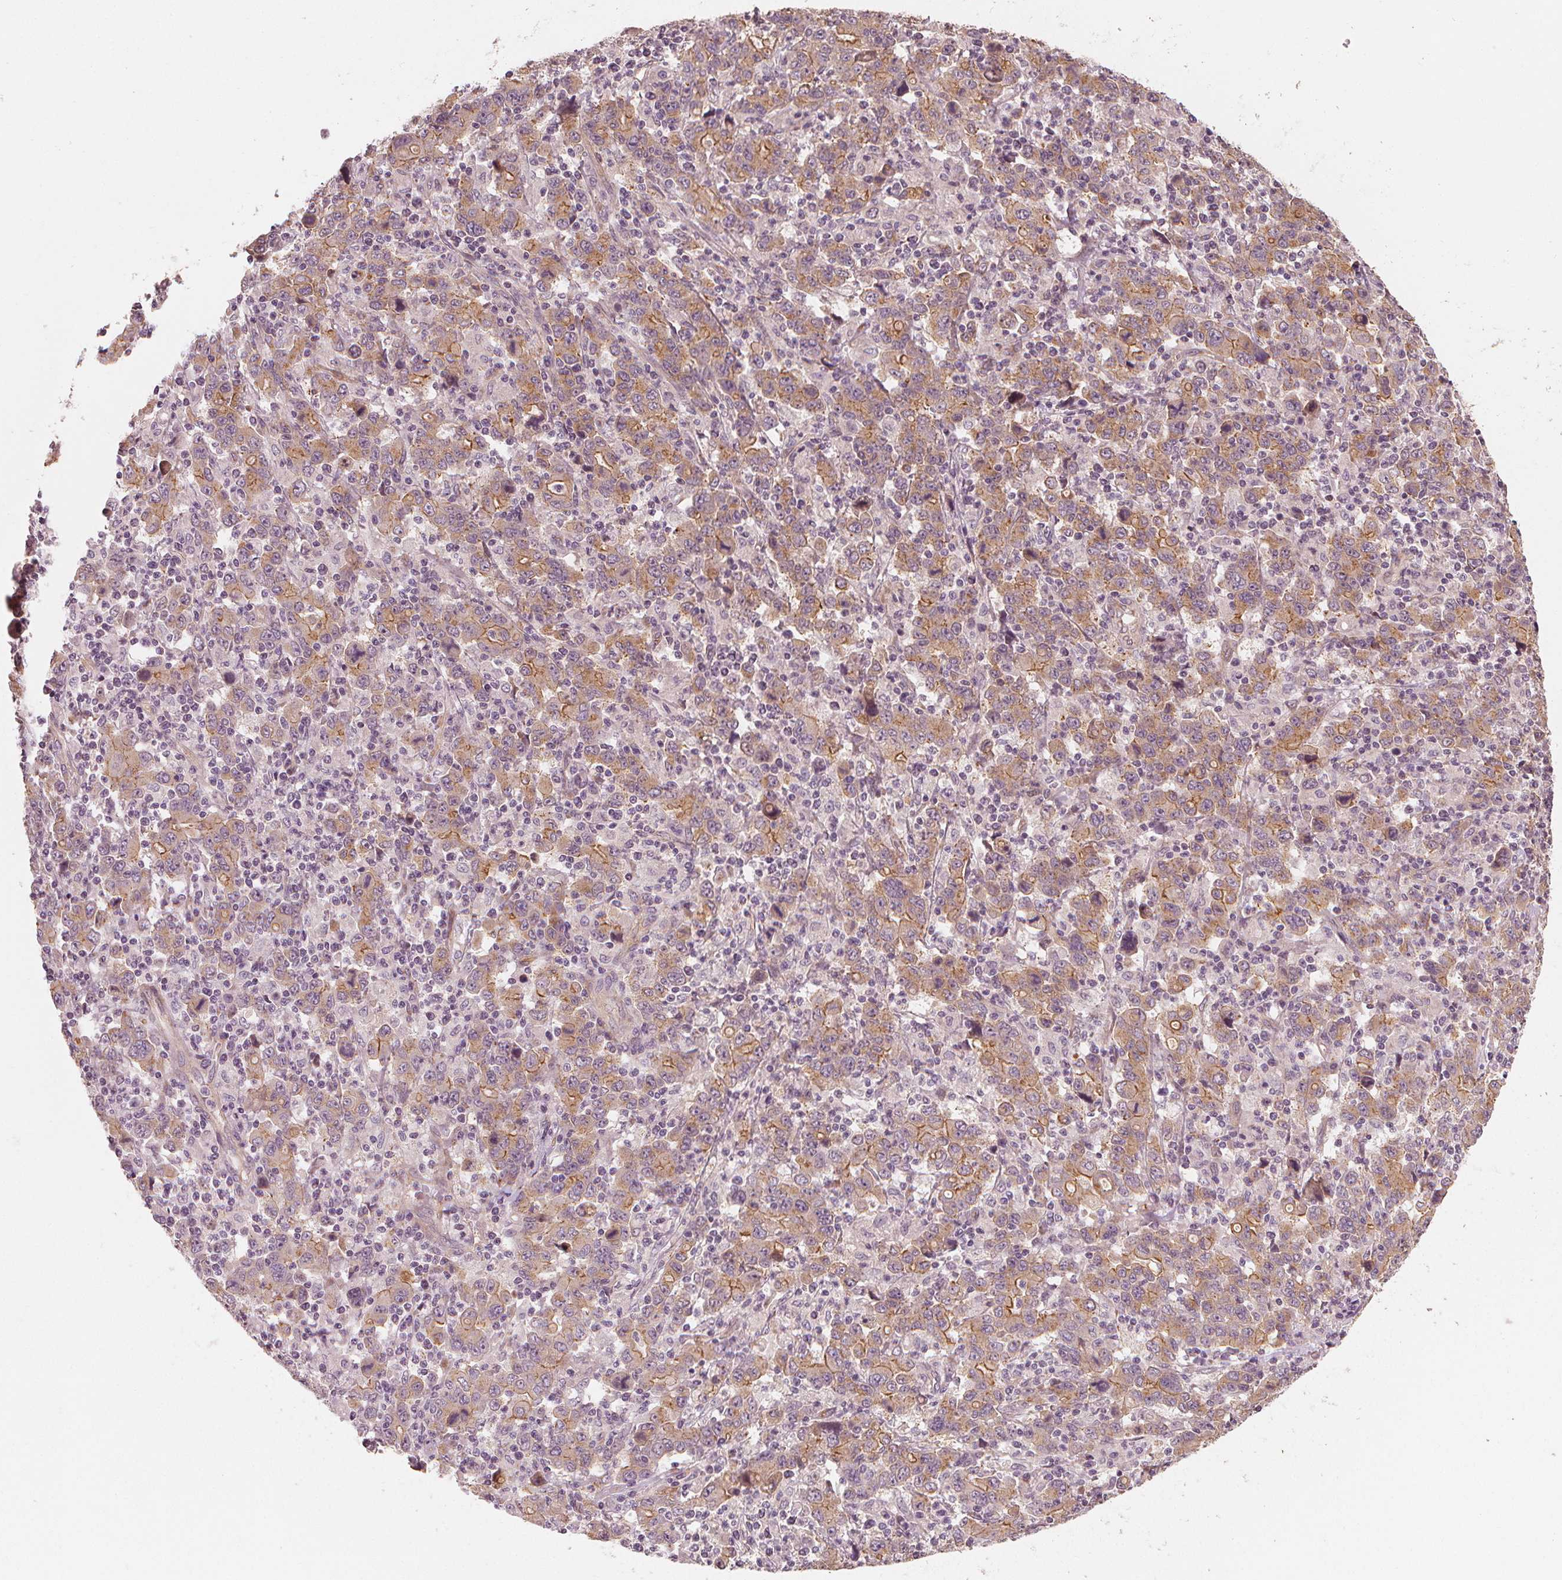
{"staining": {"intensity": "moderate", "quantity": "25%-75%", "location": "cytoplasmic/membranous"}, "tissue": "stomach cancer", "cell_type": "Tumor cells", "image_type": "cancer", "snomed": [{"axis": "morphology", "description": "Adenocarcinoma, NOS"}, {"axis": "topography", "description": "Stomach, upper"}], "caption": "Moderate cytoplasmic/membranous expression is identified in about 25%-75% of tumor cells in stomach cancer (adenocarcinoma).", "gene": "CLBA1", "patient": {"sex": "male", "age": 69}}